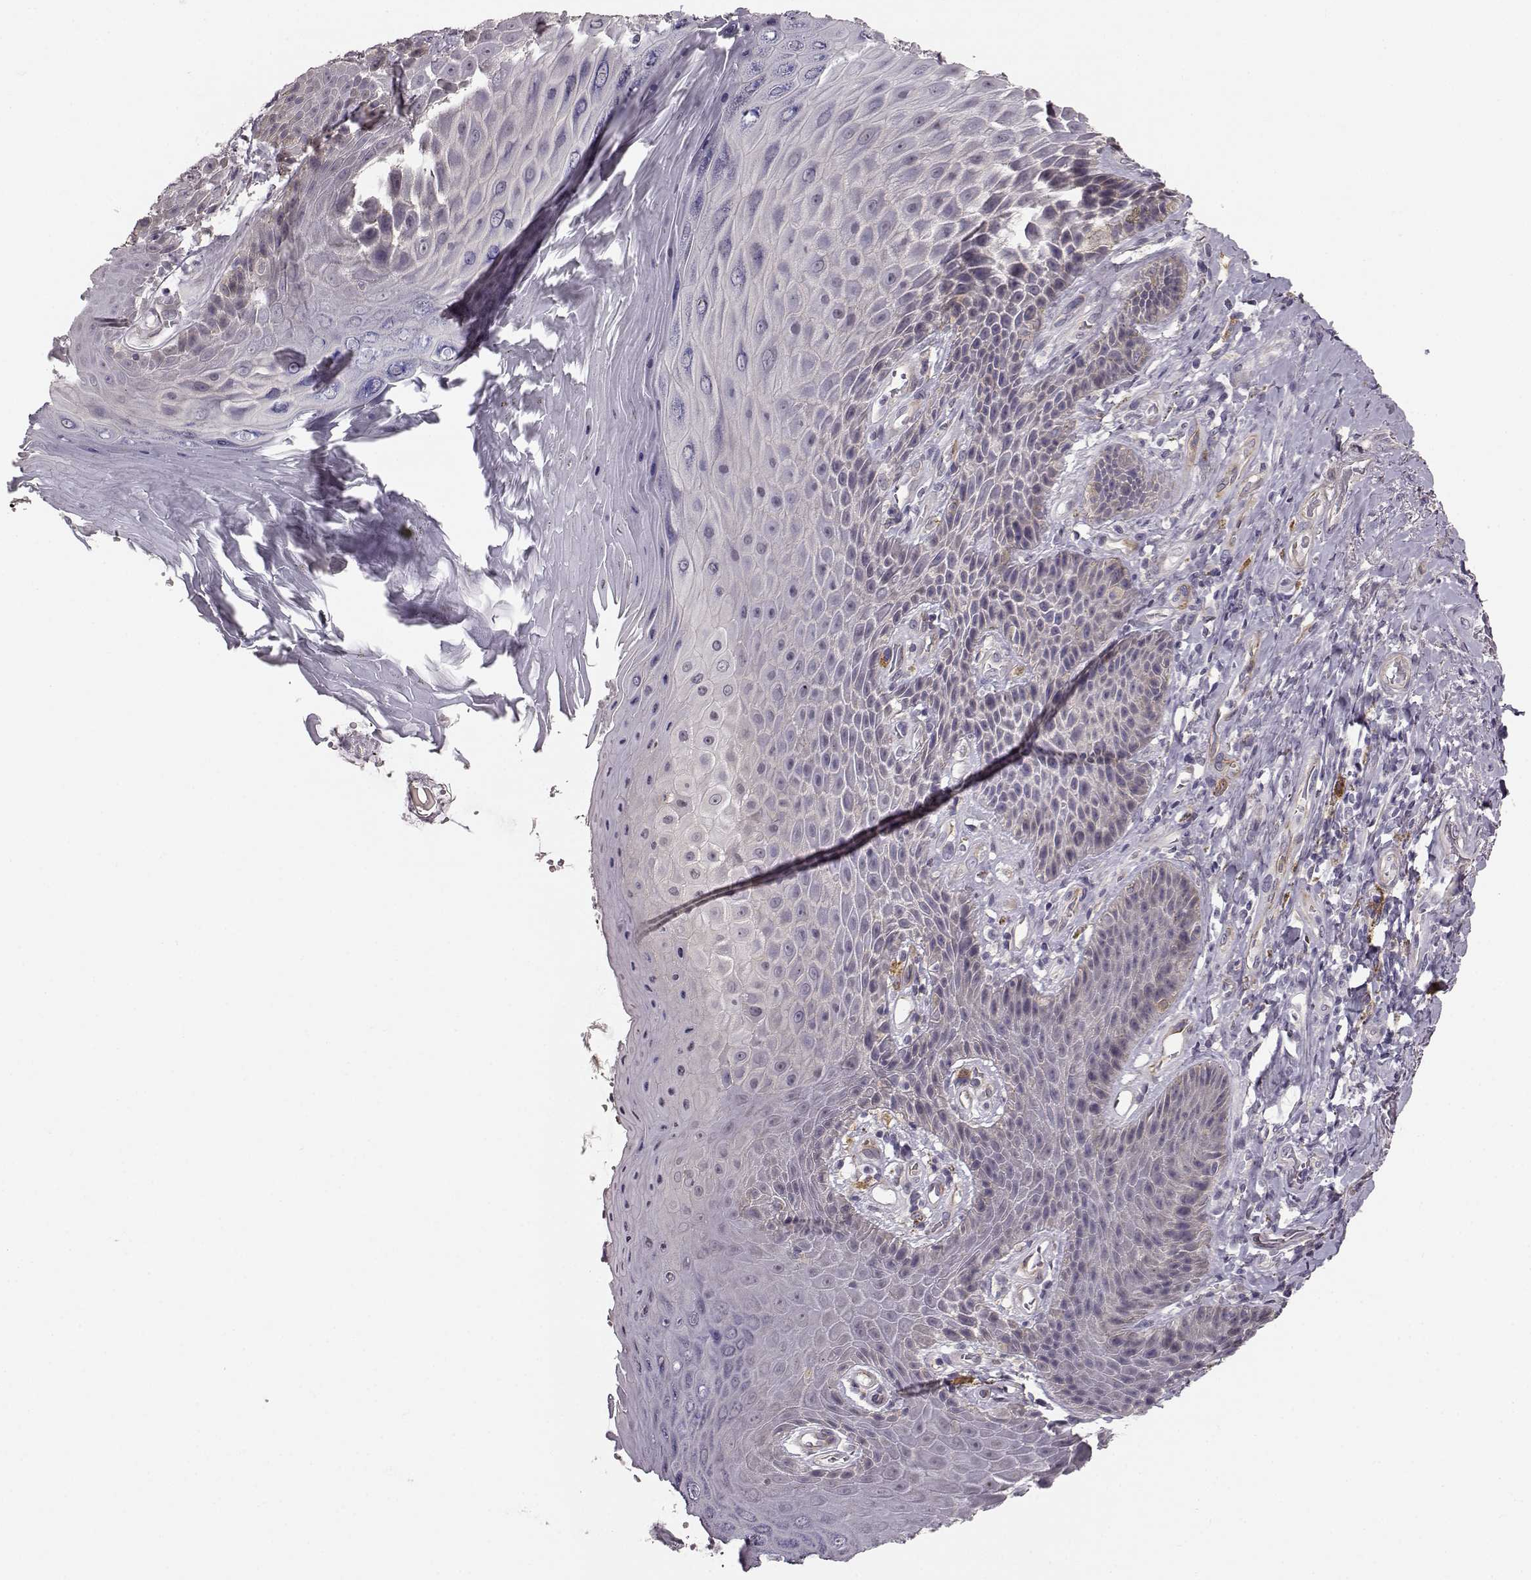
{"staining": {"intensity": "negative", "quantity": "none", "location": "none"}, "tissue": "skin", "cell_type": "Epidermal cells", "image_type": "normal", "snomed": [{"axis": "morphology", "description": "Normal tissue, NOS"}, {"axis": "topography", "description": "Skeletal muscle"}, {"axis": "topography", "description": "Anal"}, {"axis": "topography", "description": "Peripheral nerve tissue"}], "caption": "Skin stained for a protein using IHC shows no positivity epidermal cells.", "gene": "GPR50", "patient": {"sex": "male", "age": 53}}